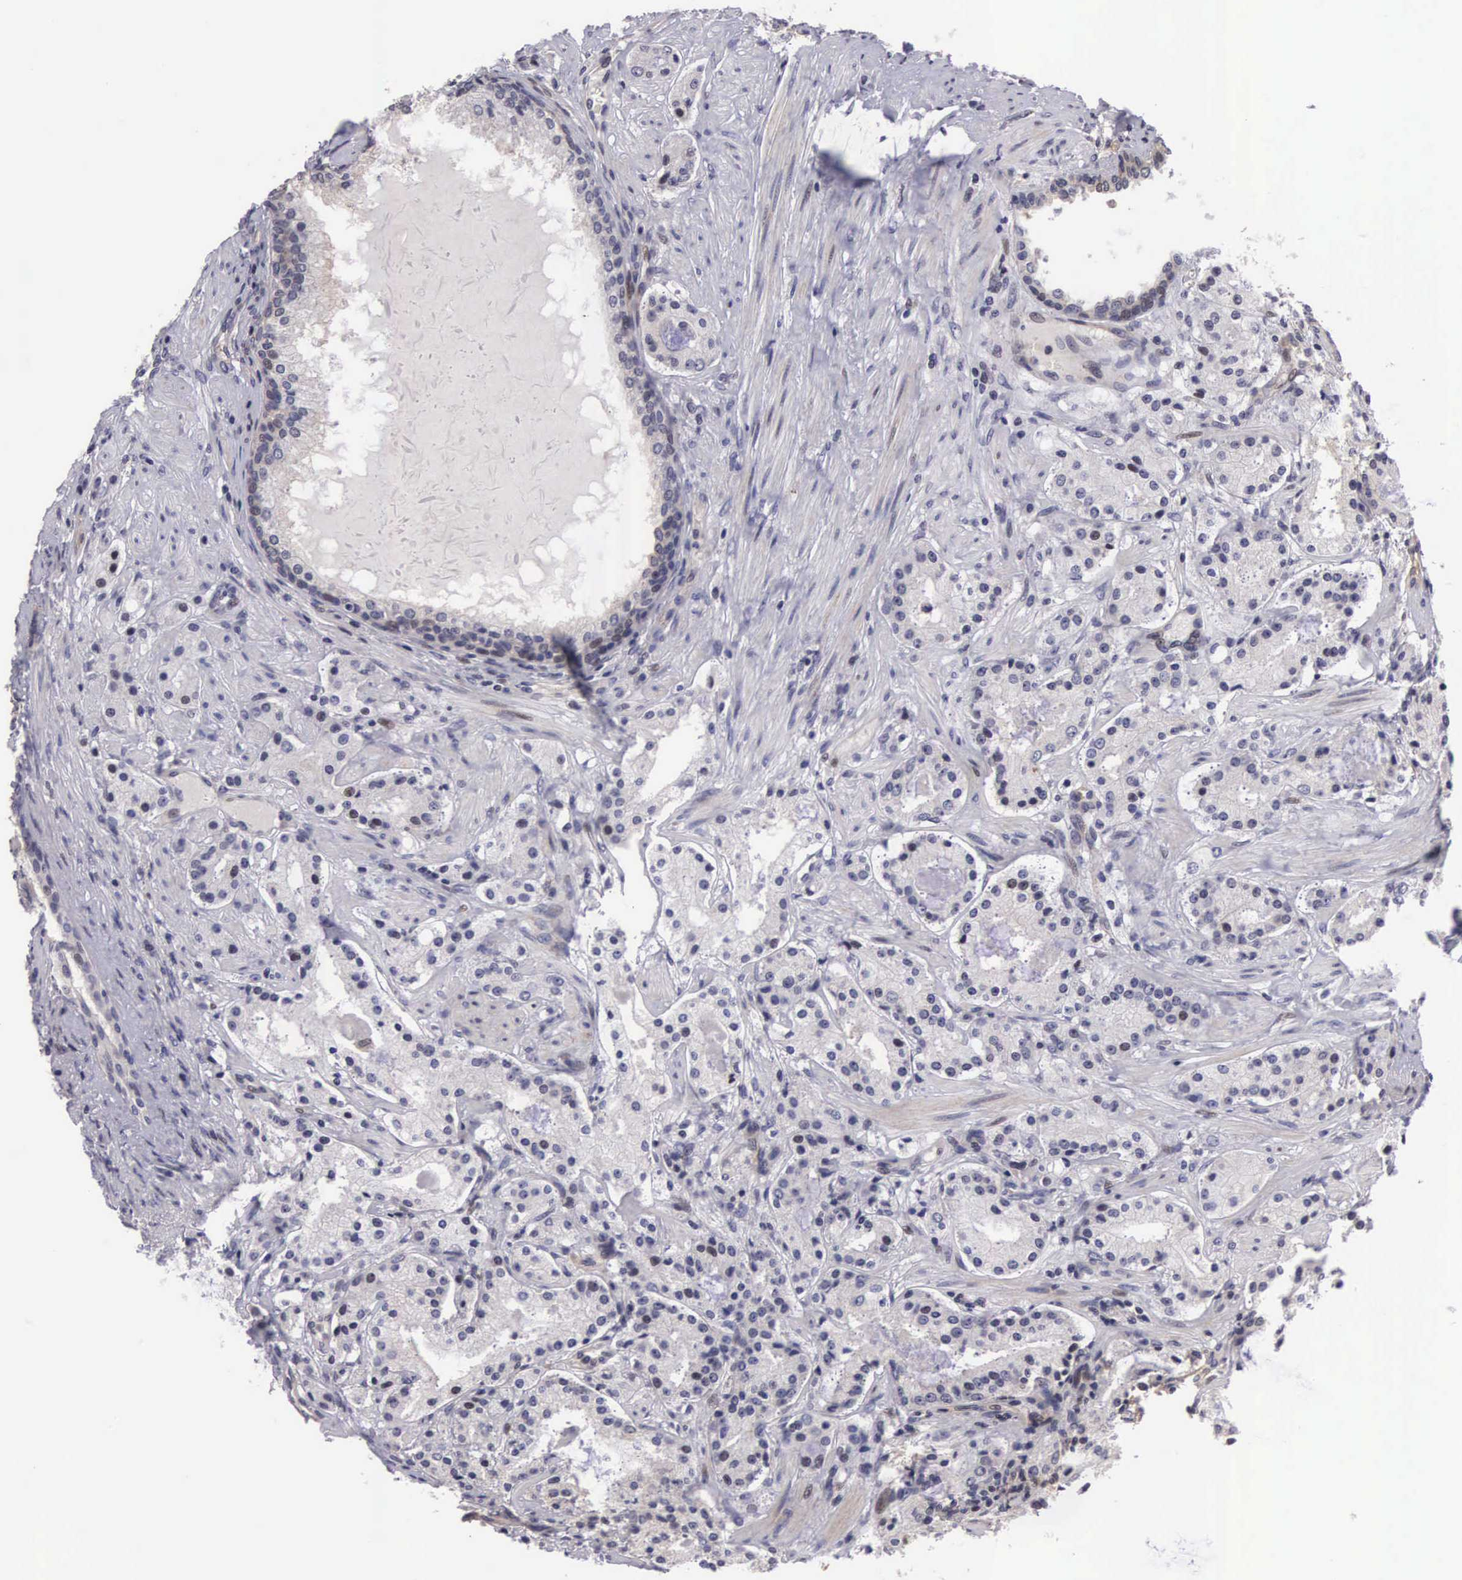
{"staining": {"intensity": "weak", "quantity": "25%-75%", "location": "cytoplasmic/membranous,nuclear"}, "tissue": "prostate cancer", "cell_type": "Tumor cells", "image_type": "cancer", "snomed": [{"axis": "morphology", "description": "Adenocarcinoma, Medium grade"}, {"axis": "topography", "description": "Prostate"}], "caption": "Adenocarcinoma (medium-grade) (prostate) was stained to show a protein in brown. There is low levels of weak cytoplasmic/membranous and nuclear positivity in about 25%-75% of tumor cells.", "gene": "EMID1", "patient": {"sex": "male", "age": 72}}